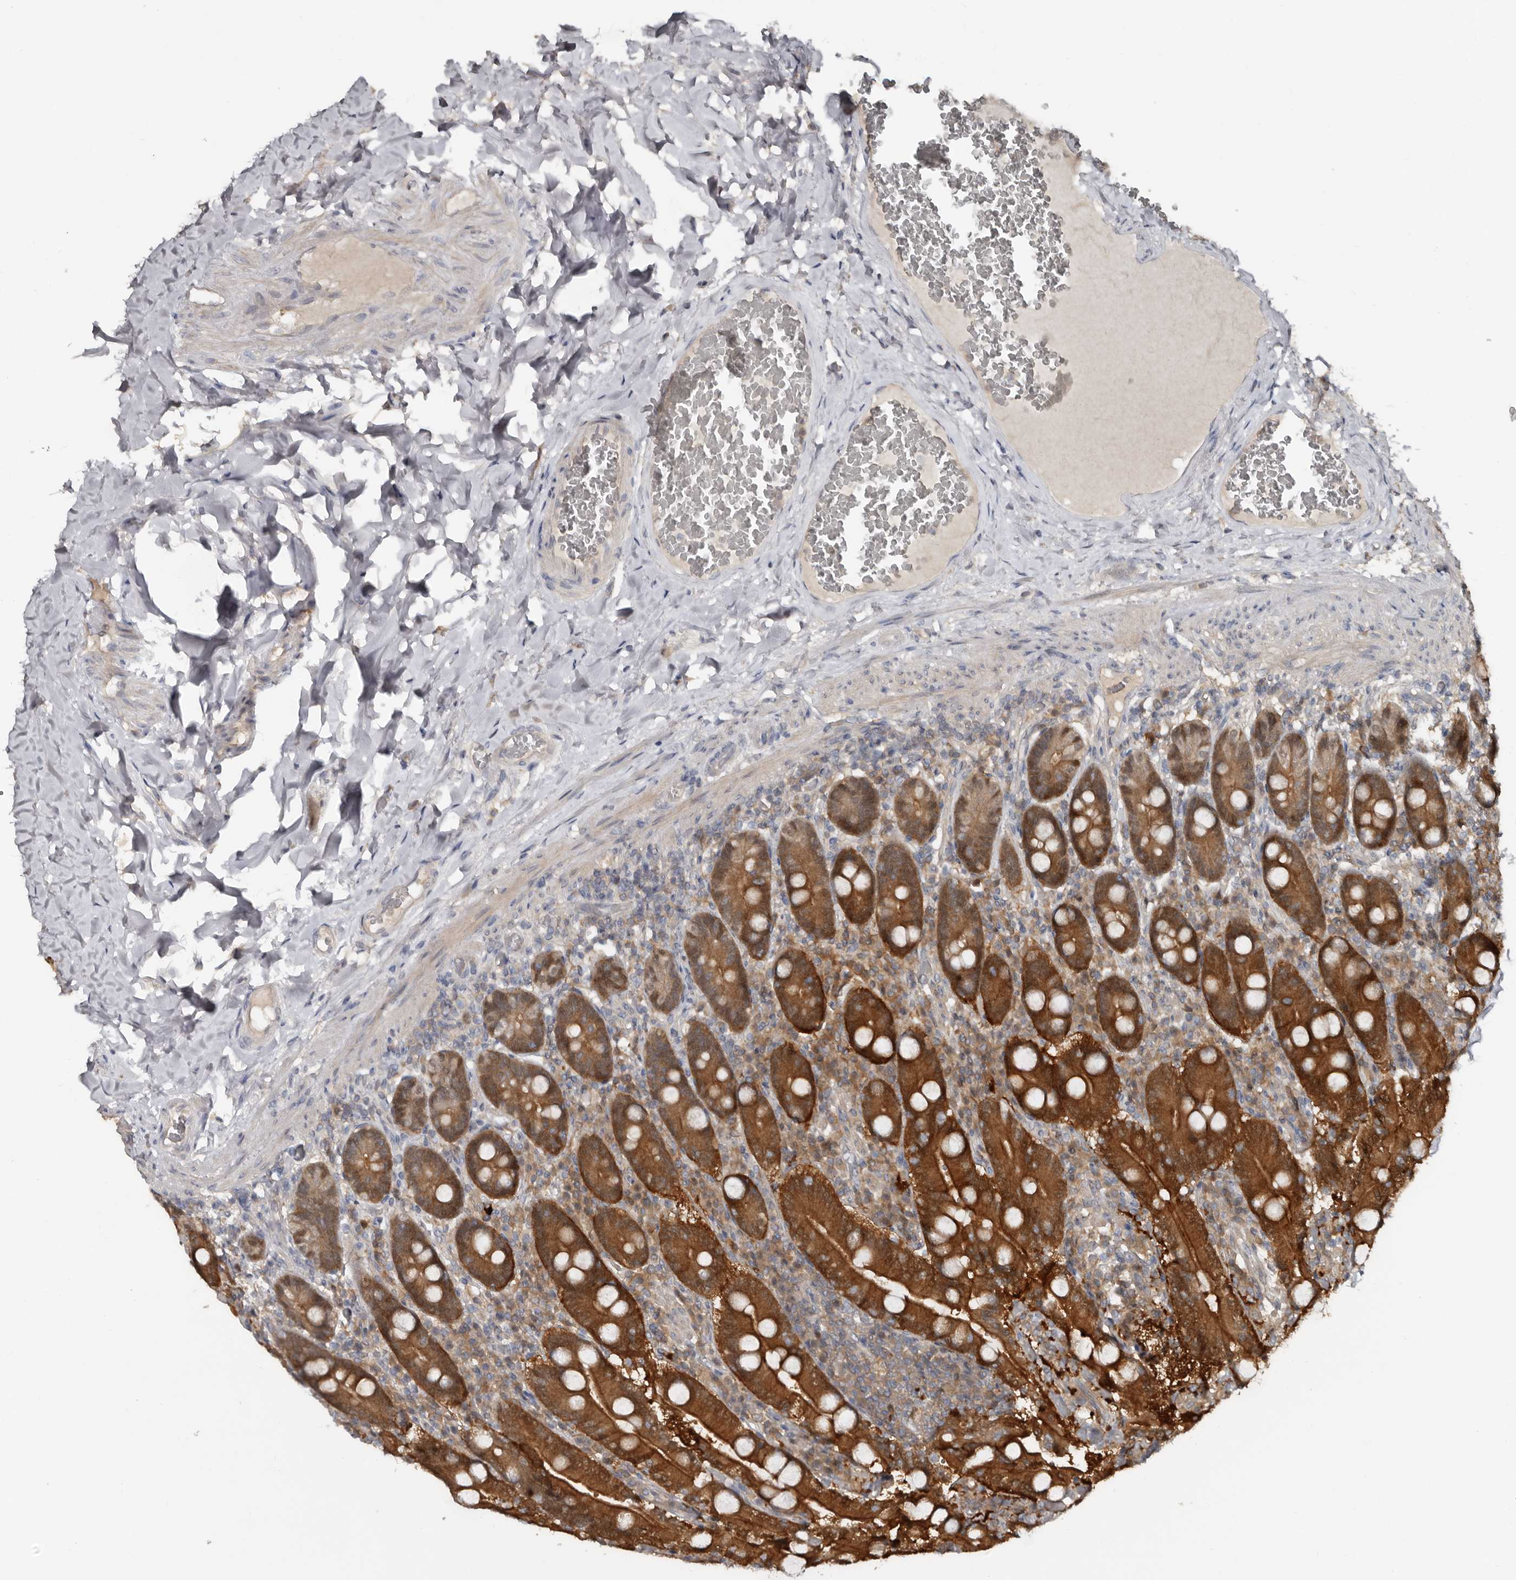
{"staining": {"intensity": "strong", "quantity": ">75%", "location": "cytoplasmic/membranous,nuclear"}, "tissue": "duodenum", "cell_type": "Glandular cells", "image_type": "normal", "snomed": [{"axis": "morphology", "description": "Normal tissue, NOS"}, {"axis": "topography", "description": "Duodenum"}], "caption": "Protein analysis of benign duodenum shows strong cytoplasmic/membranous,nuclear positivity in approximately >75% of glandular cells. (IHC, brightfield microscopy, high magnification).", "gene": "RBKS", "patient": {"sex": "female", "age": 62}}